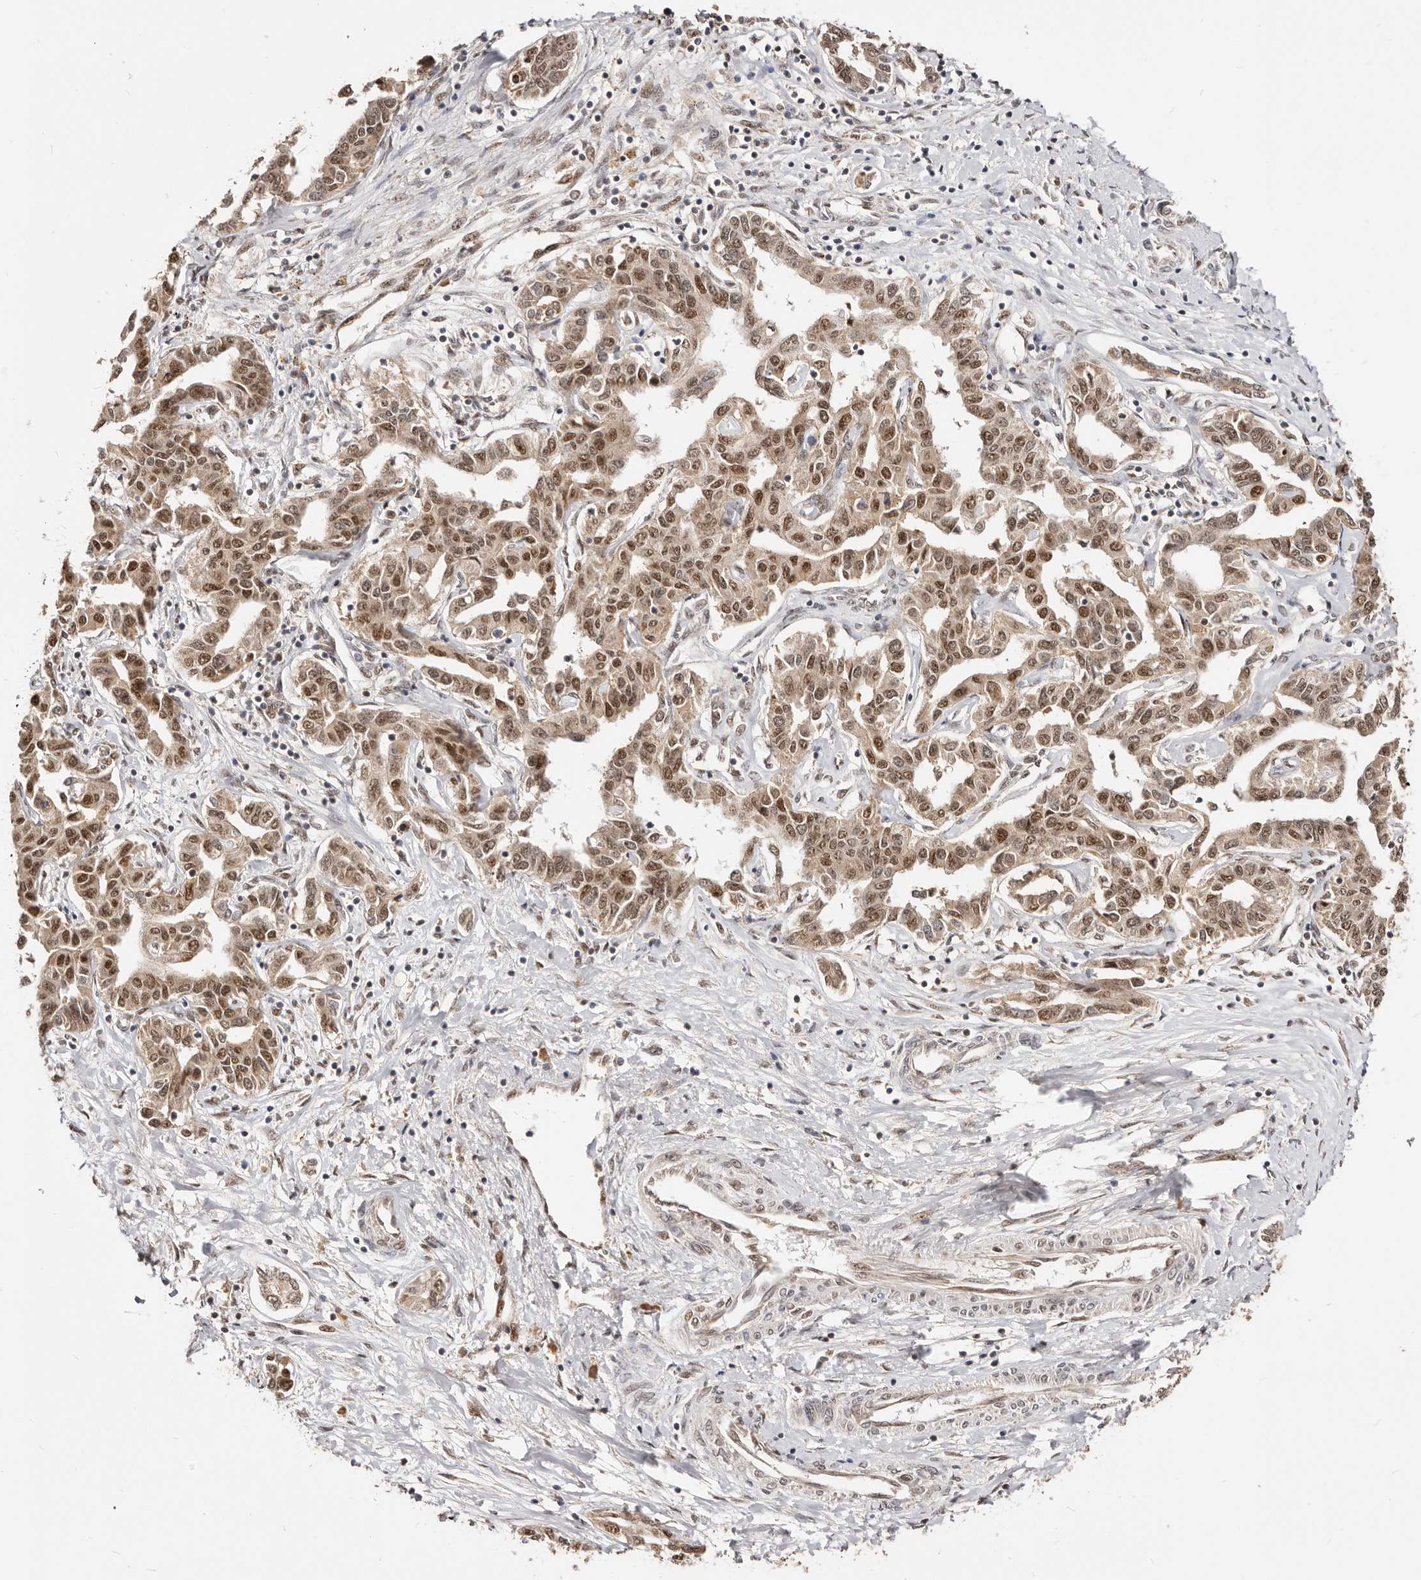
{"staining": {"intensity": "strong", "quantity": ">75%", "location": "cytoplasmic/membranous,nuclear"}, "tissue": "liver cancer", "cell_type": "Tumor cells", "image_type": "cancer", "snomed": [{"axis": "morphology", "description": "Cholangiocarcinoma"}, {"axis": "topography", "description": "Liver"}], "caption": "Liver cancer (cholangiocarcinoma) stained with a protein marker demonstrates strong staining in tumor cells.", "gene": "SEC14L1", "patient": {"sex": "male", "age": 59}}